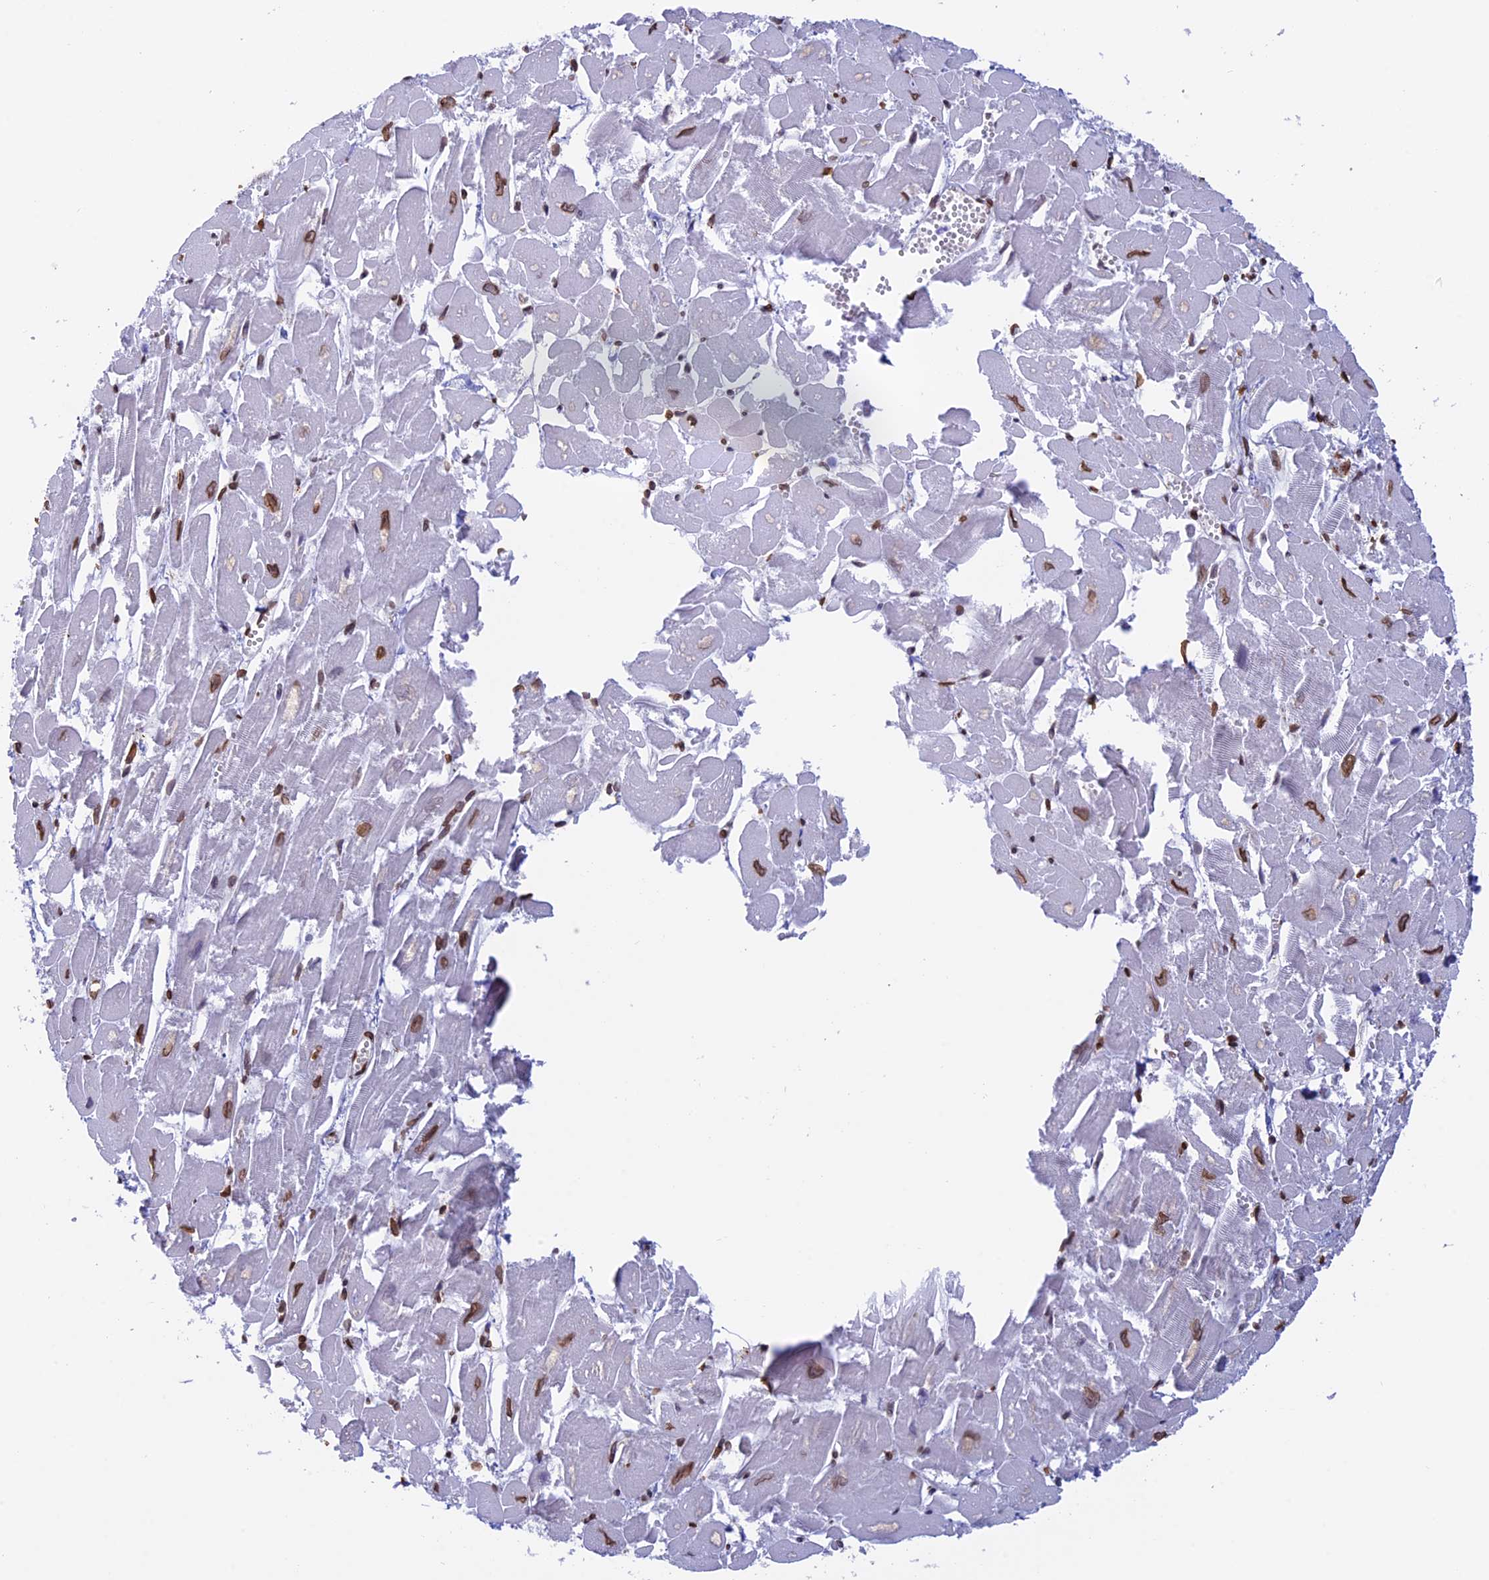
{"staining": {"intensity": "moderate", "quantity": "25%-75%", "location": "nuclear"}, "tissue": "heart muscle", "cell_type": "Cardiomyocytes", "image_type": "normal", "snomed": [{"axis": "morphology", "description": "Normal tissue, NOS"}, {"axis": "topography", "description": "Heart"}], "caption": "Immunohistochemical staining of unremarkable human heart muscle demonstrates moderate nuclear protein staining in approximately 25%-75% of cardiomyocytes. The staining is performed using DAB brown chromogen to label protein expression. The nuclei are counter-stained blue using hematoxylin.", "gene": "TMPRSS7", "patient": {"sex": "male", "age": 54}}